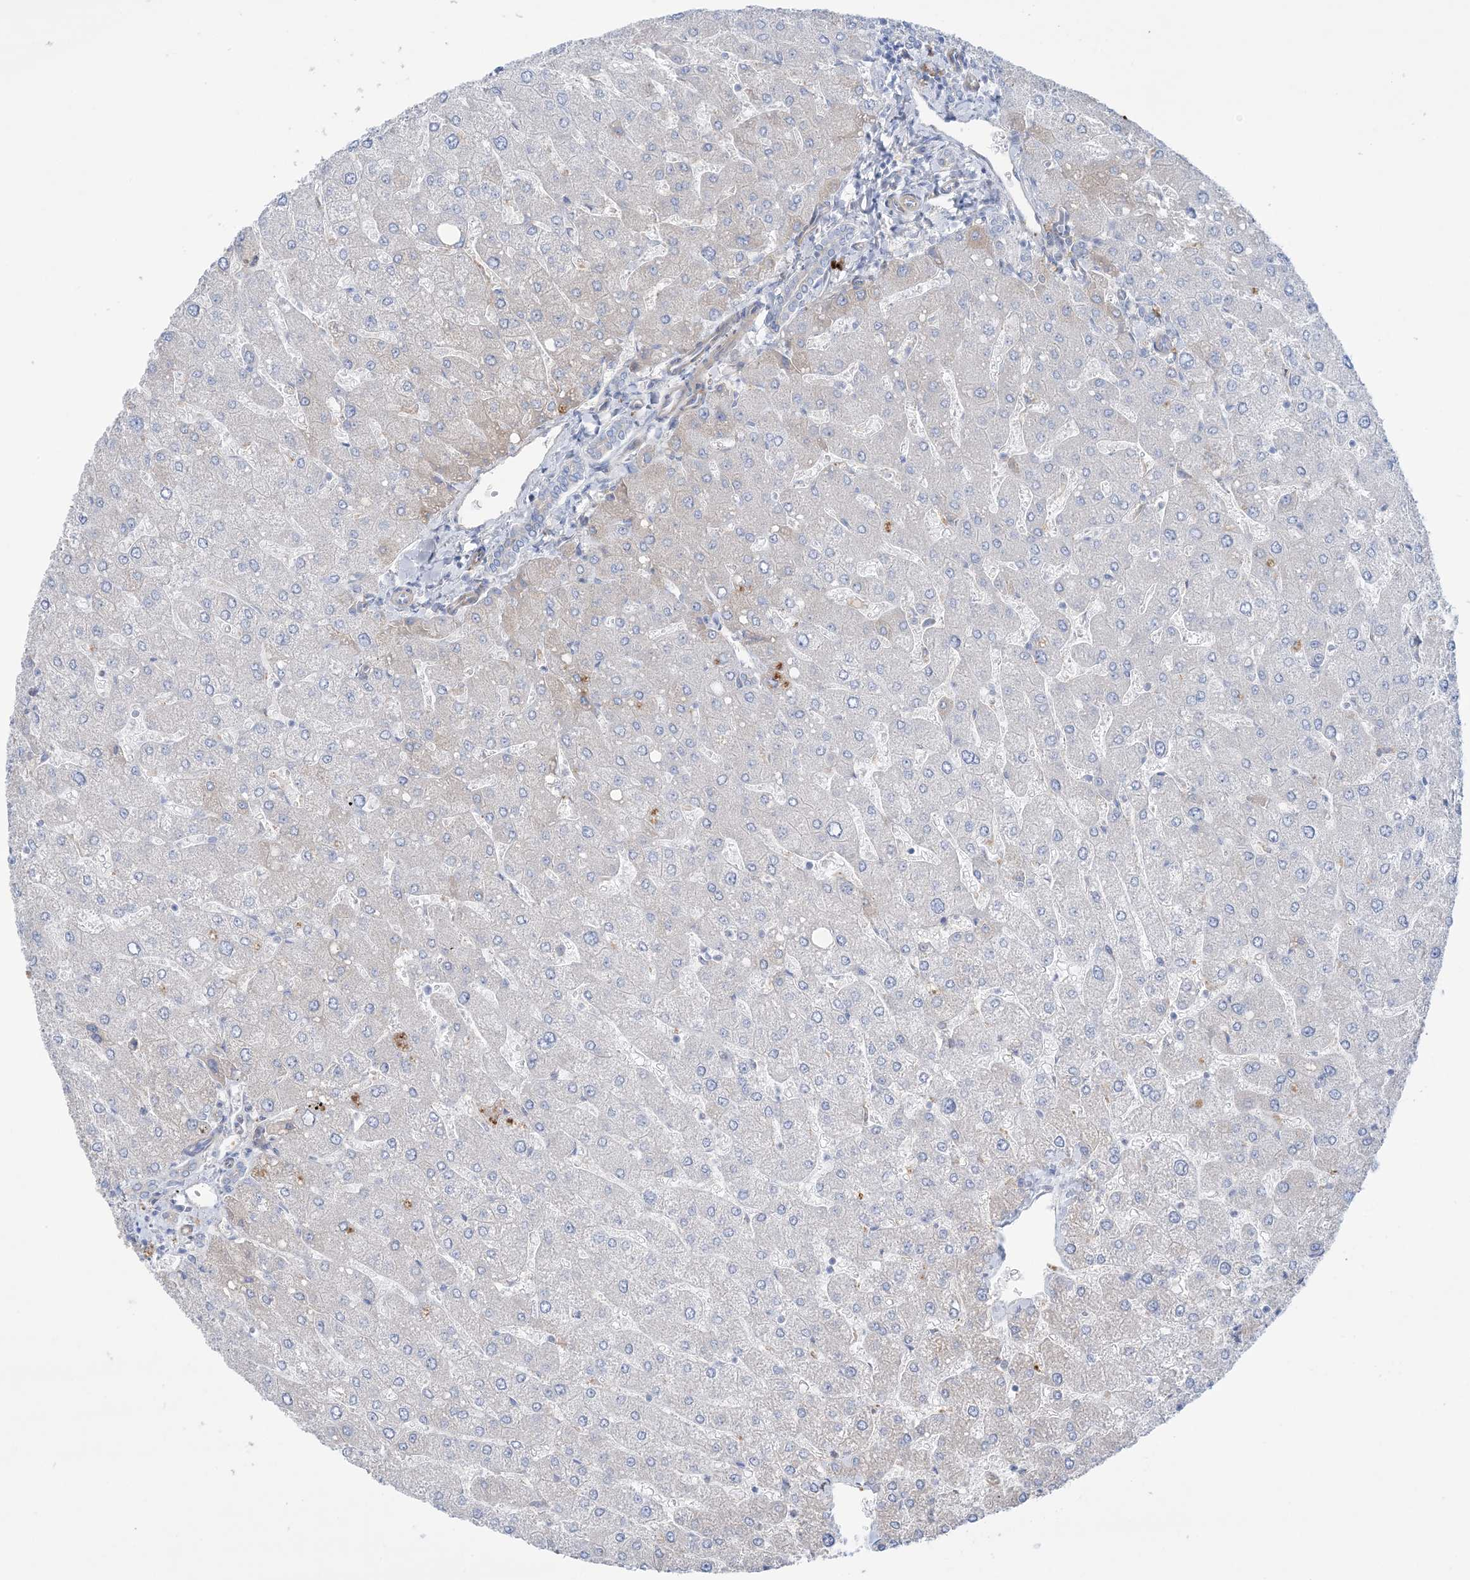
{"staining": {"intensity": "negative", "quantity": "none", "location": "none"}, "tissue": "liver", "cell_type": "Cholangiocytes", "image_type": "normal", "snomed": [{"axis": "morphology", "description": "Normal tissue, NOS"}, {"axis": "topography", "description": "Liver"}], "caption": "Cholangiocytes are negative for brown protein staining in normal liver. Brightfield microscopy of immunohistochemistry stained with DAB (3,3'-diaminobenzidine) (brown) and hematoxylin (blue), captured at high magnification.", "gene": "ATP11C", "patient": {"sex": "male", "age": 55}}